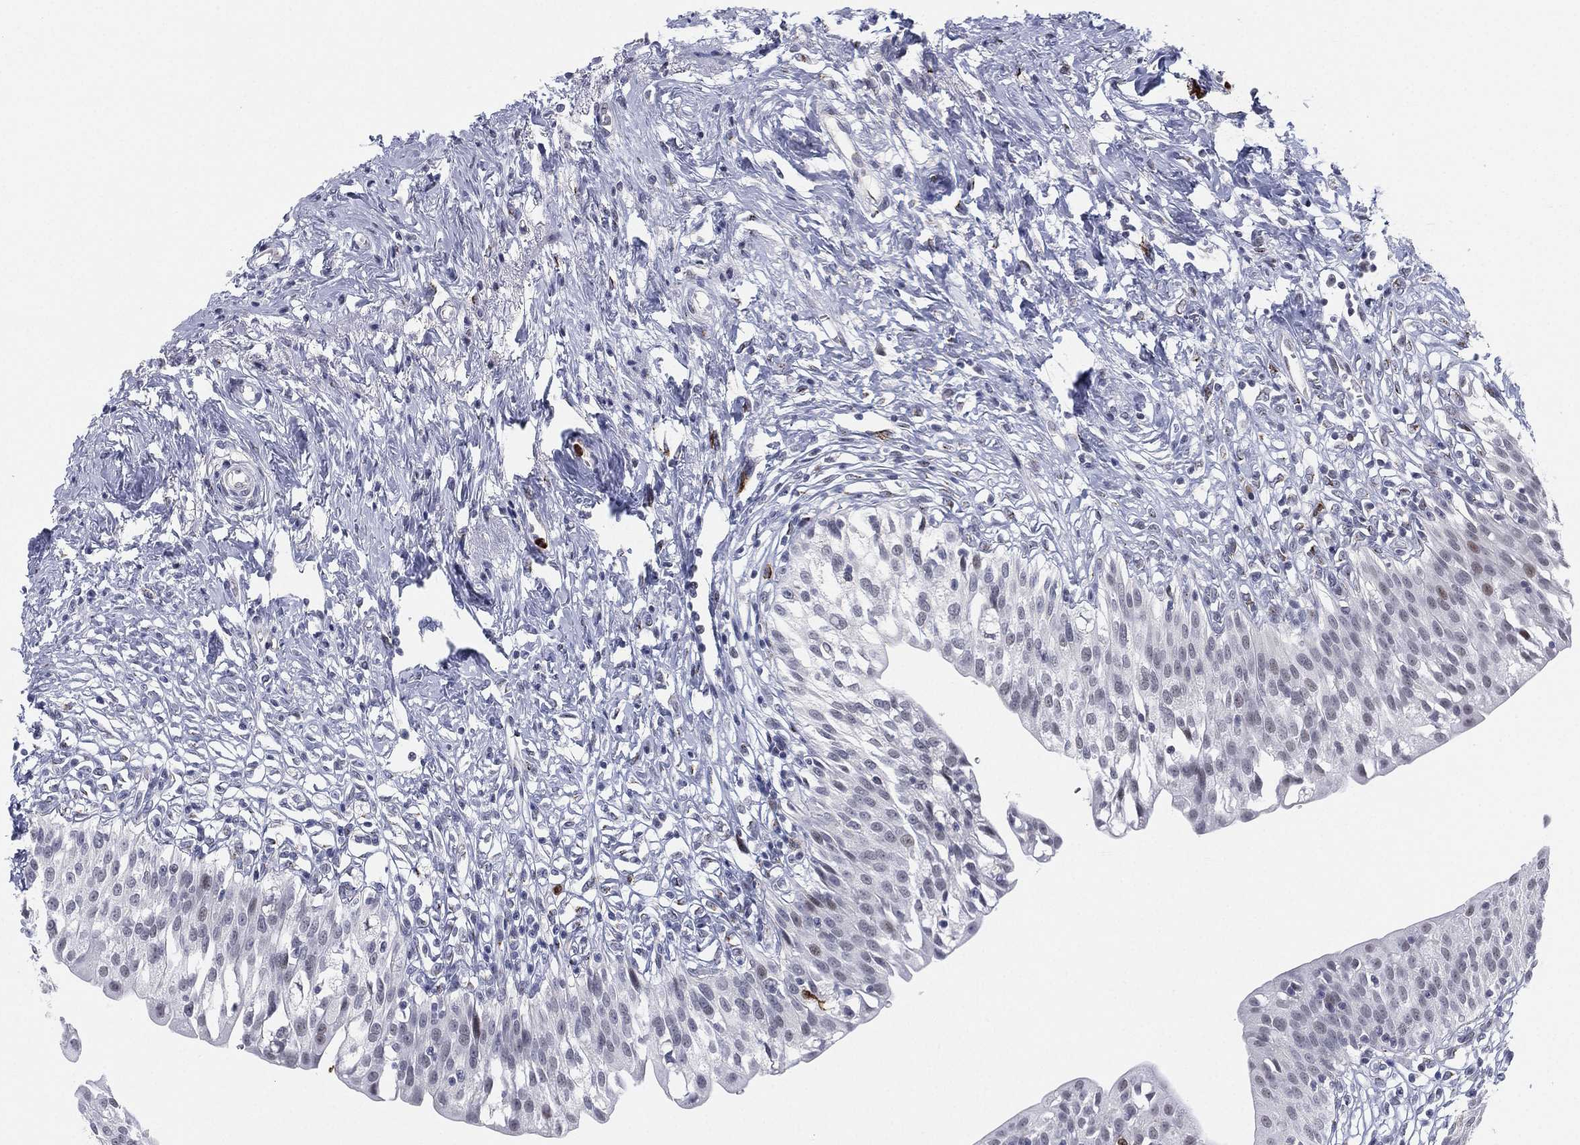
{"staining": {"intensity": "moderate", "quantity": "<25%", "location": "nuclear"}, "tissue": "urinary bladder", "cell_type": "Urothelial cells", "image_type": "normal", "snomed": [{"axis": "morphology", "description": "Normal tissue, NOS"}, {"axis": "topography", "description": "Urinary bladder"}], "caption": "The histopathology image demonstrates staining of unremarkable urinary bladder, revealing moderate nuclear protein positivity (brown color) within urothelial cells.", "gene": "CD177", "patient": {"sex": "male", "age": 76}}